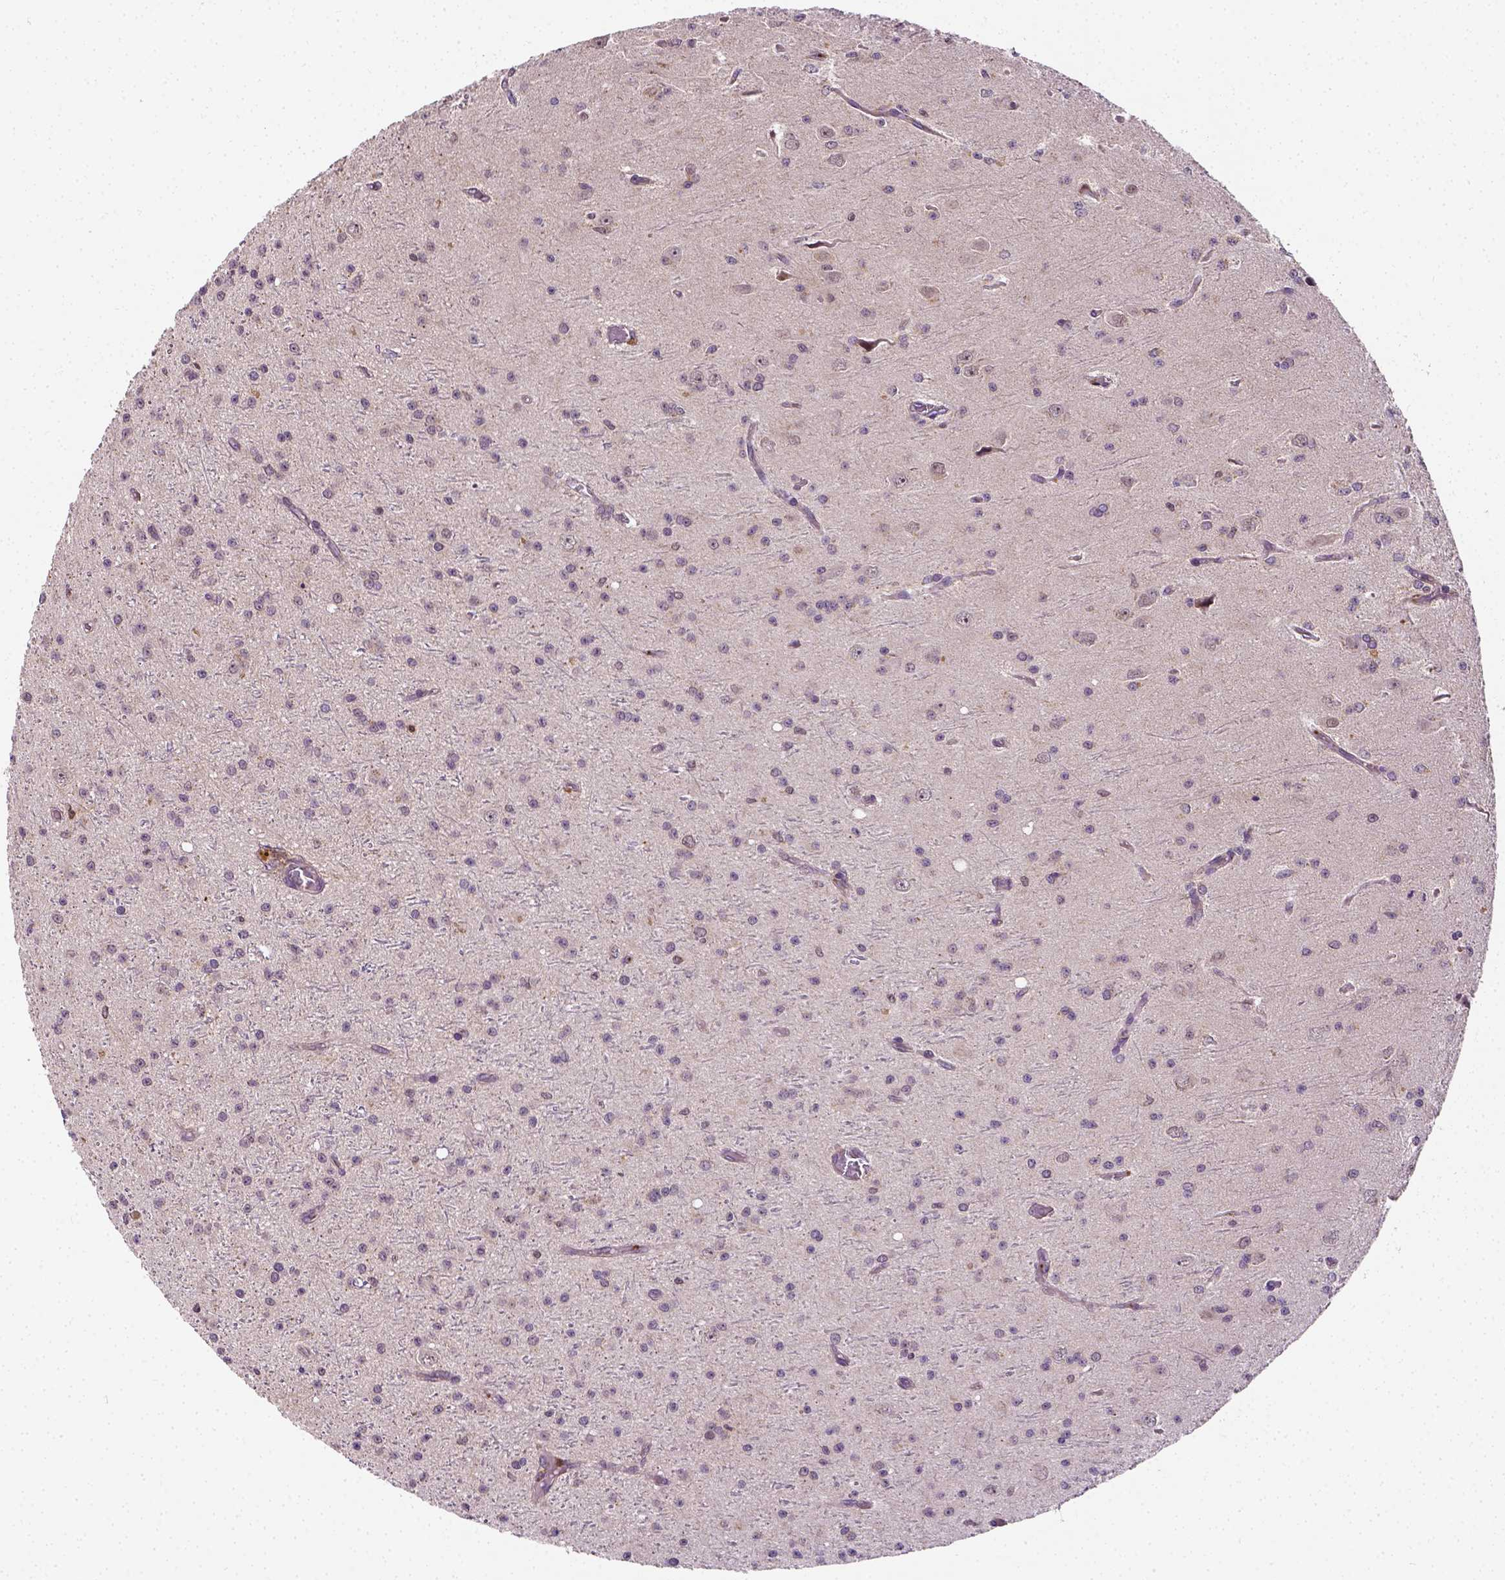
{"staining": {"intensity": "negative", "quantity": "none", "location": "none"}, "tissue": "glioma", "cell_type": "Tumor cells", "image_type": "cancer", "snomed": [{"axis": "morphology", "description": "Glioma, malignant, Low grade"}, {"axis": "topography", "description": "Brain"}], "caption": "The immunohistochemistry (IHC) histopathology image has no significant staining in tumor cells of malignant low-grade glioma tissue.", "gene": "MATK", "patient": {"sex": "male", "age": 27}}